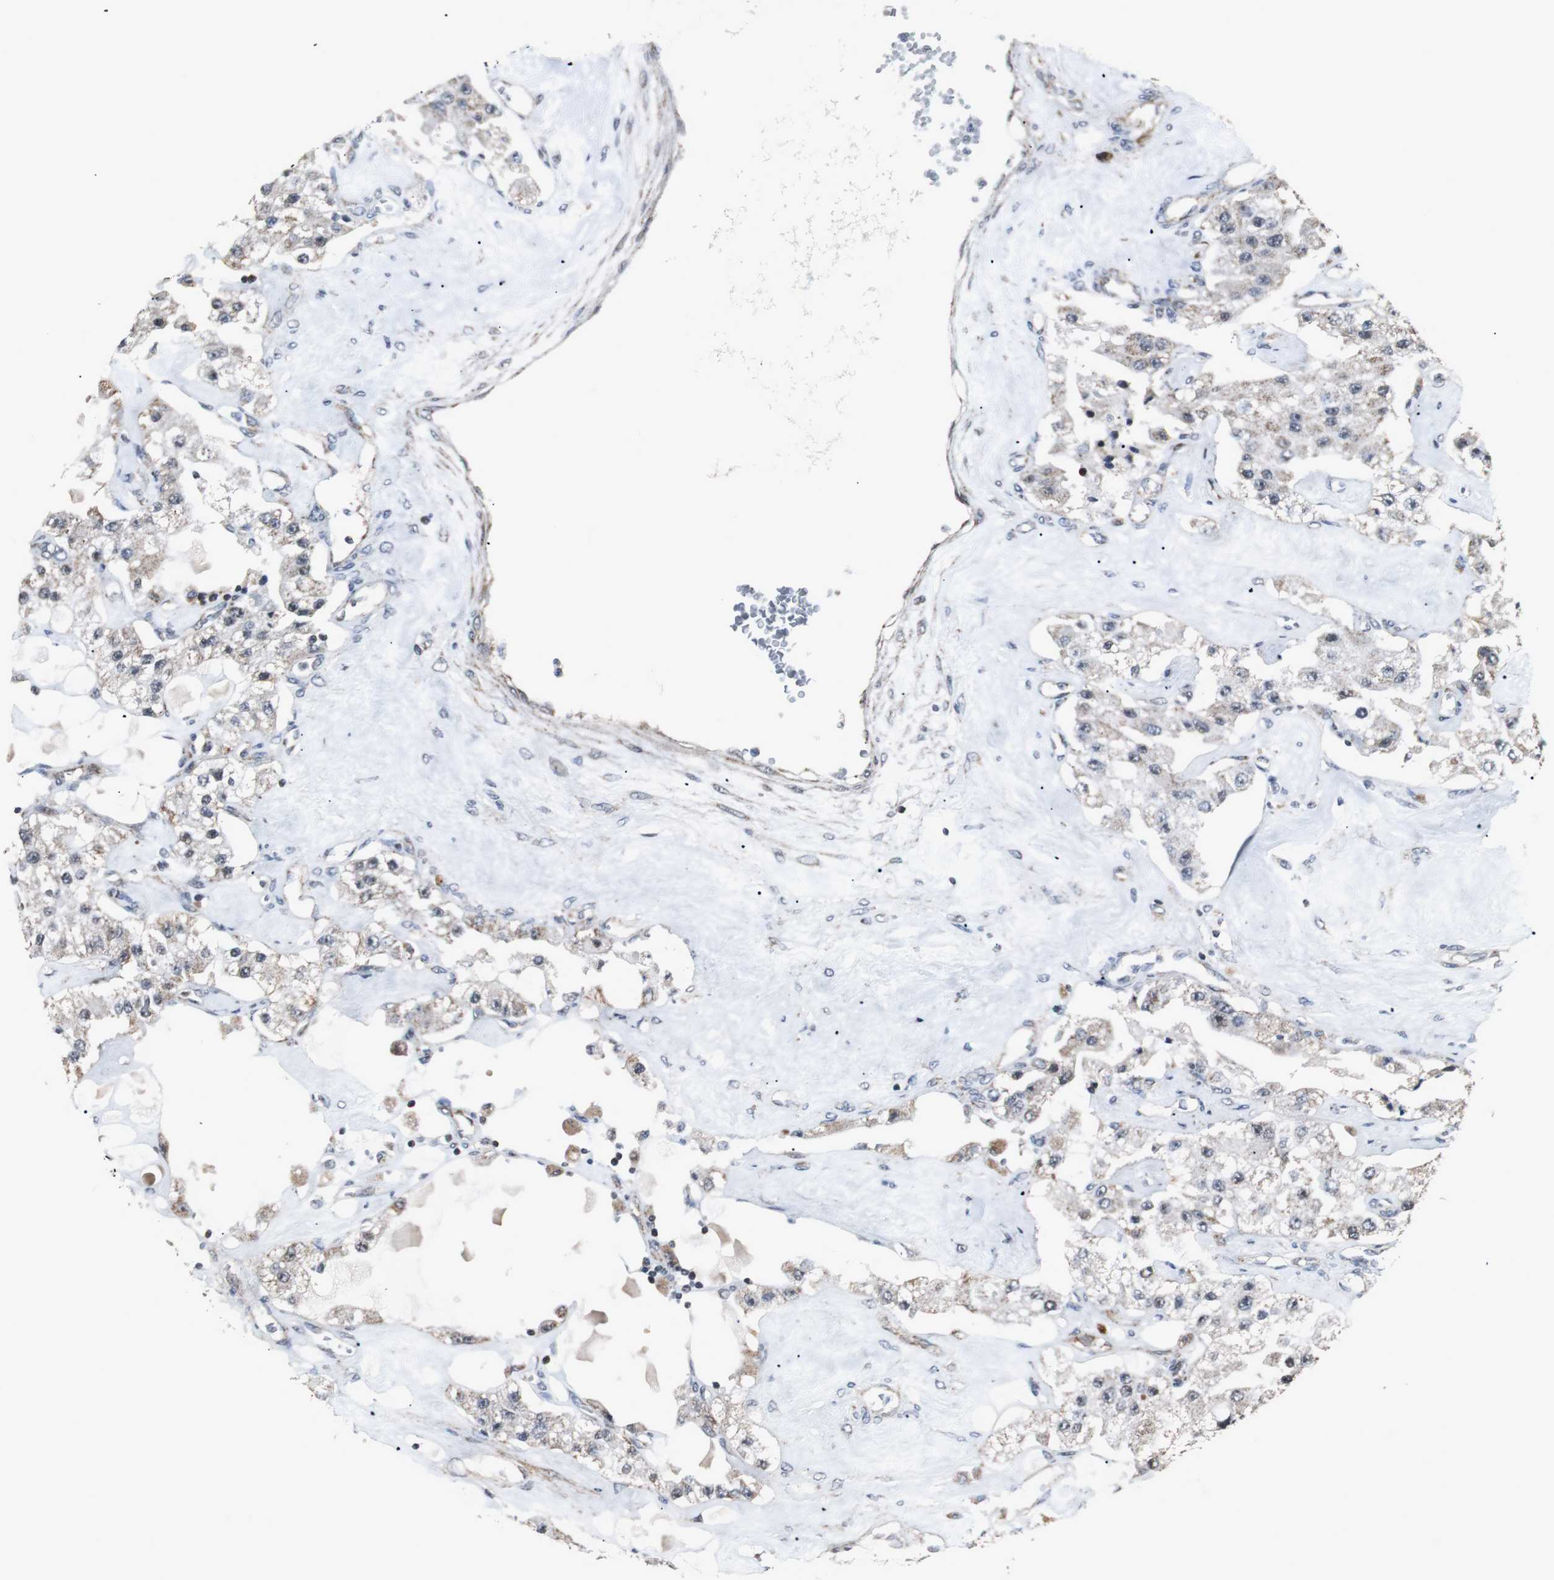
{"staining": {"intensity": "weak", "quantity": "25%-75%", "location": "cytoplasmic/membranous"}, "tissue": "carcinoid", "cell_type": "Tumor cells", "image_type": "cancer", "snomed": [{"axis": "morphology", "description": "Carcinoid, malignant, NOS"}, {"axis": "topography", "description": "Pancreas"}], "caption": "Weak cytoplasmic/membranous protein expression is present in about 25%-75% of tumor cells in malignant carcinoid.", "gene": "MRPL40", "patient": {"sex": "male", "age": 41}}